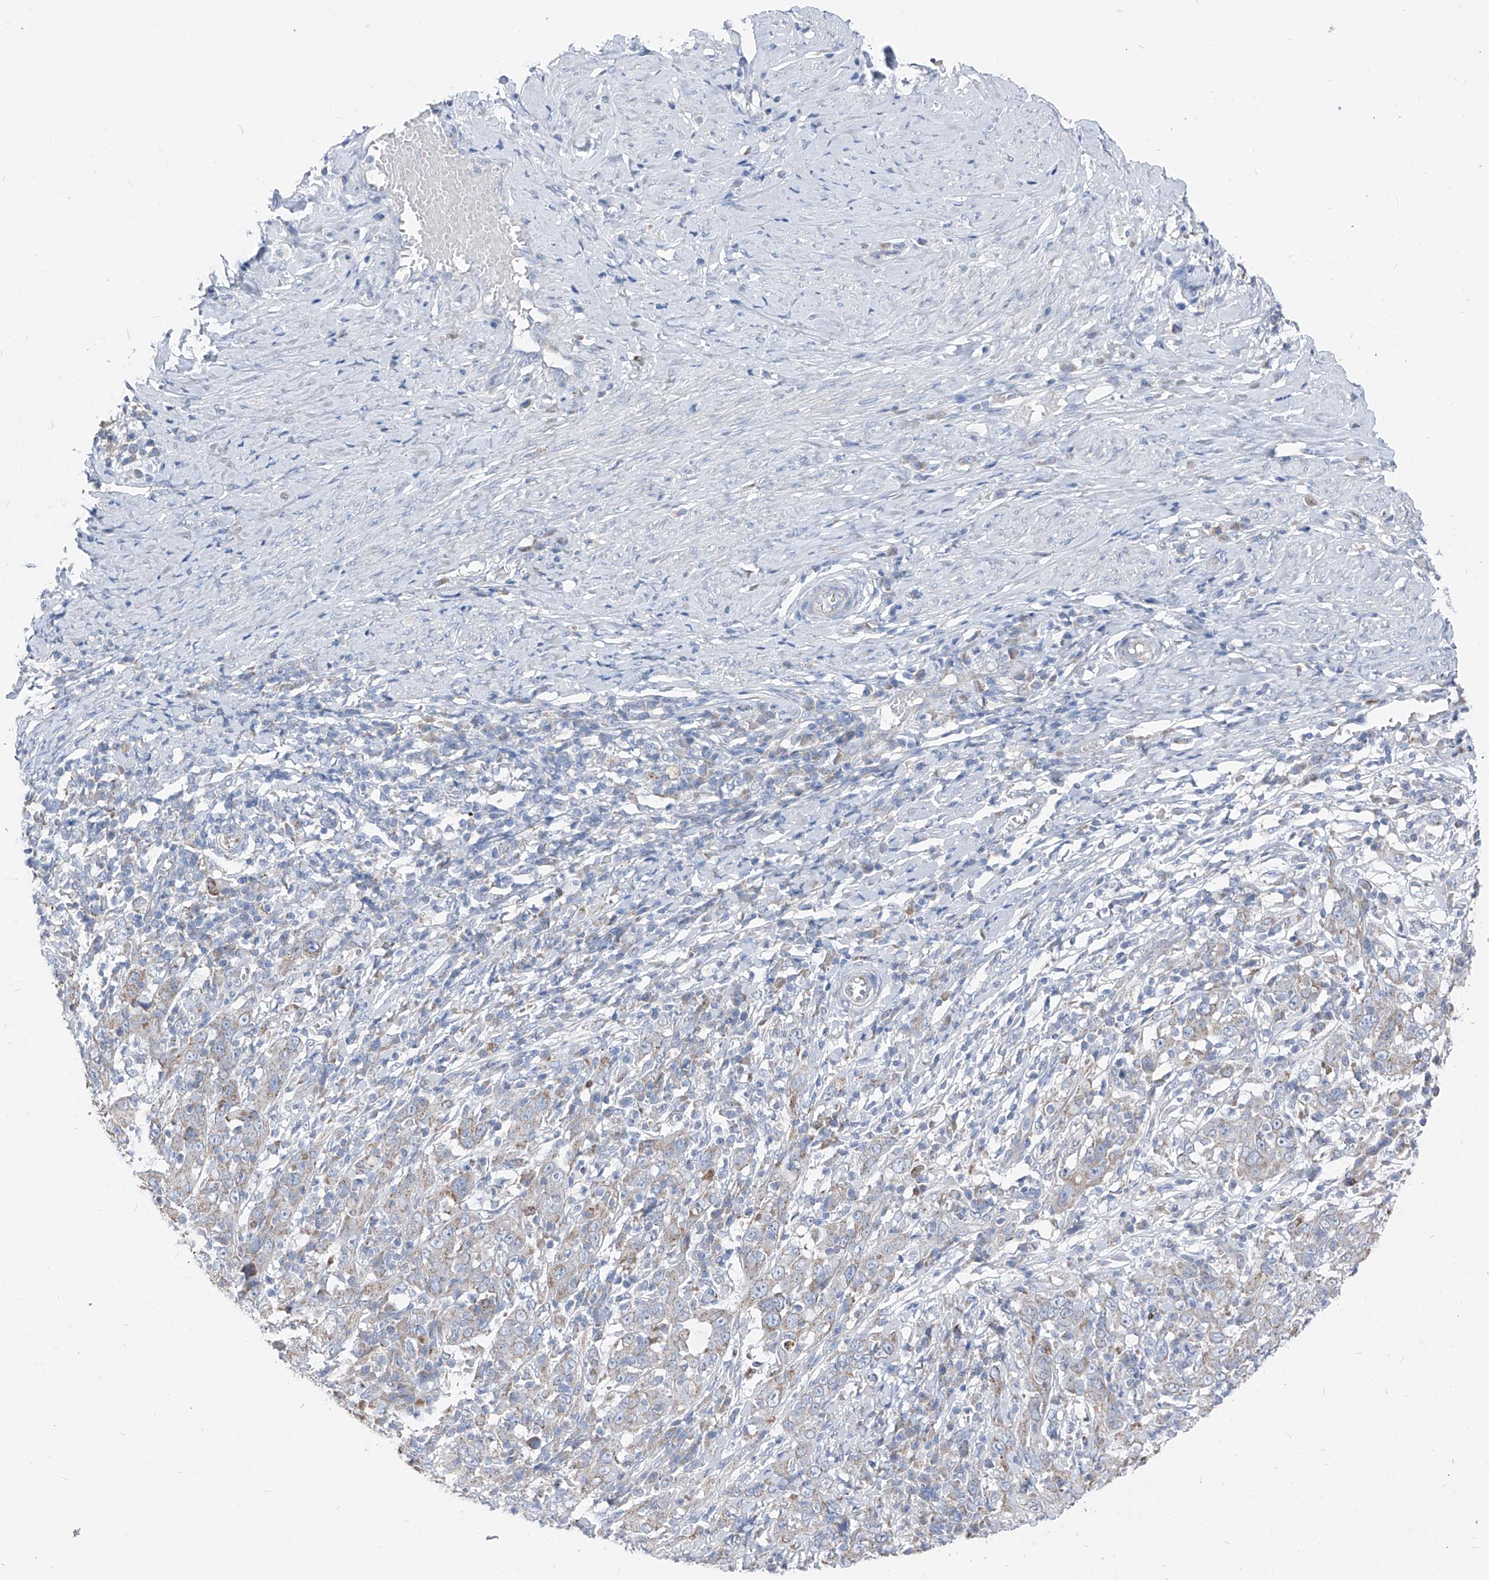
{"staining": {"intensity": "negative", "quantity": "none", "location": "none"}, "tissue": "cervical cancer", "cell_type": "Tumor cells", "image_type": "cancer", "snomed": [{"axis": "morphology", "description": "Squamous cell carcinoma, NOS"}, {"axis": "topography", "description": "Cervix"}], "caption": "IHC of squamous cell carcinoma (cervical) demonstrates no positivity in tumor cells.", "gene": "AGPS", "patient": {"sex": "female", "age": 46}}